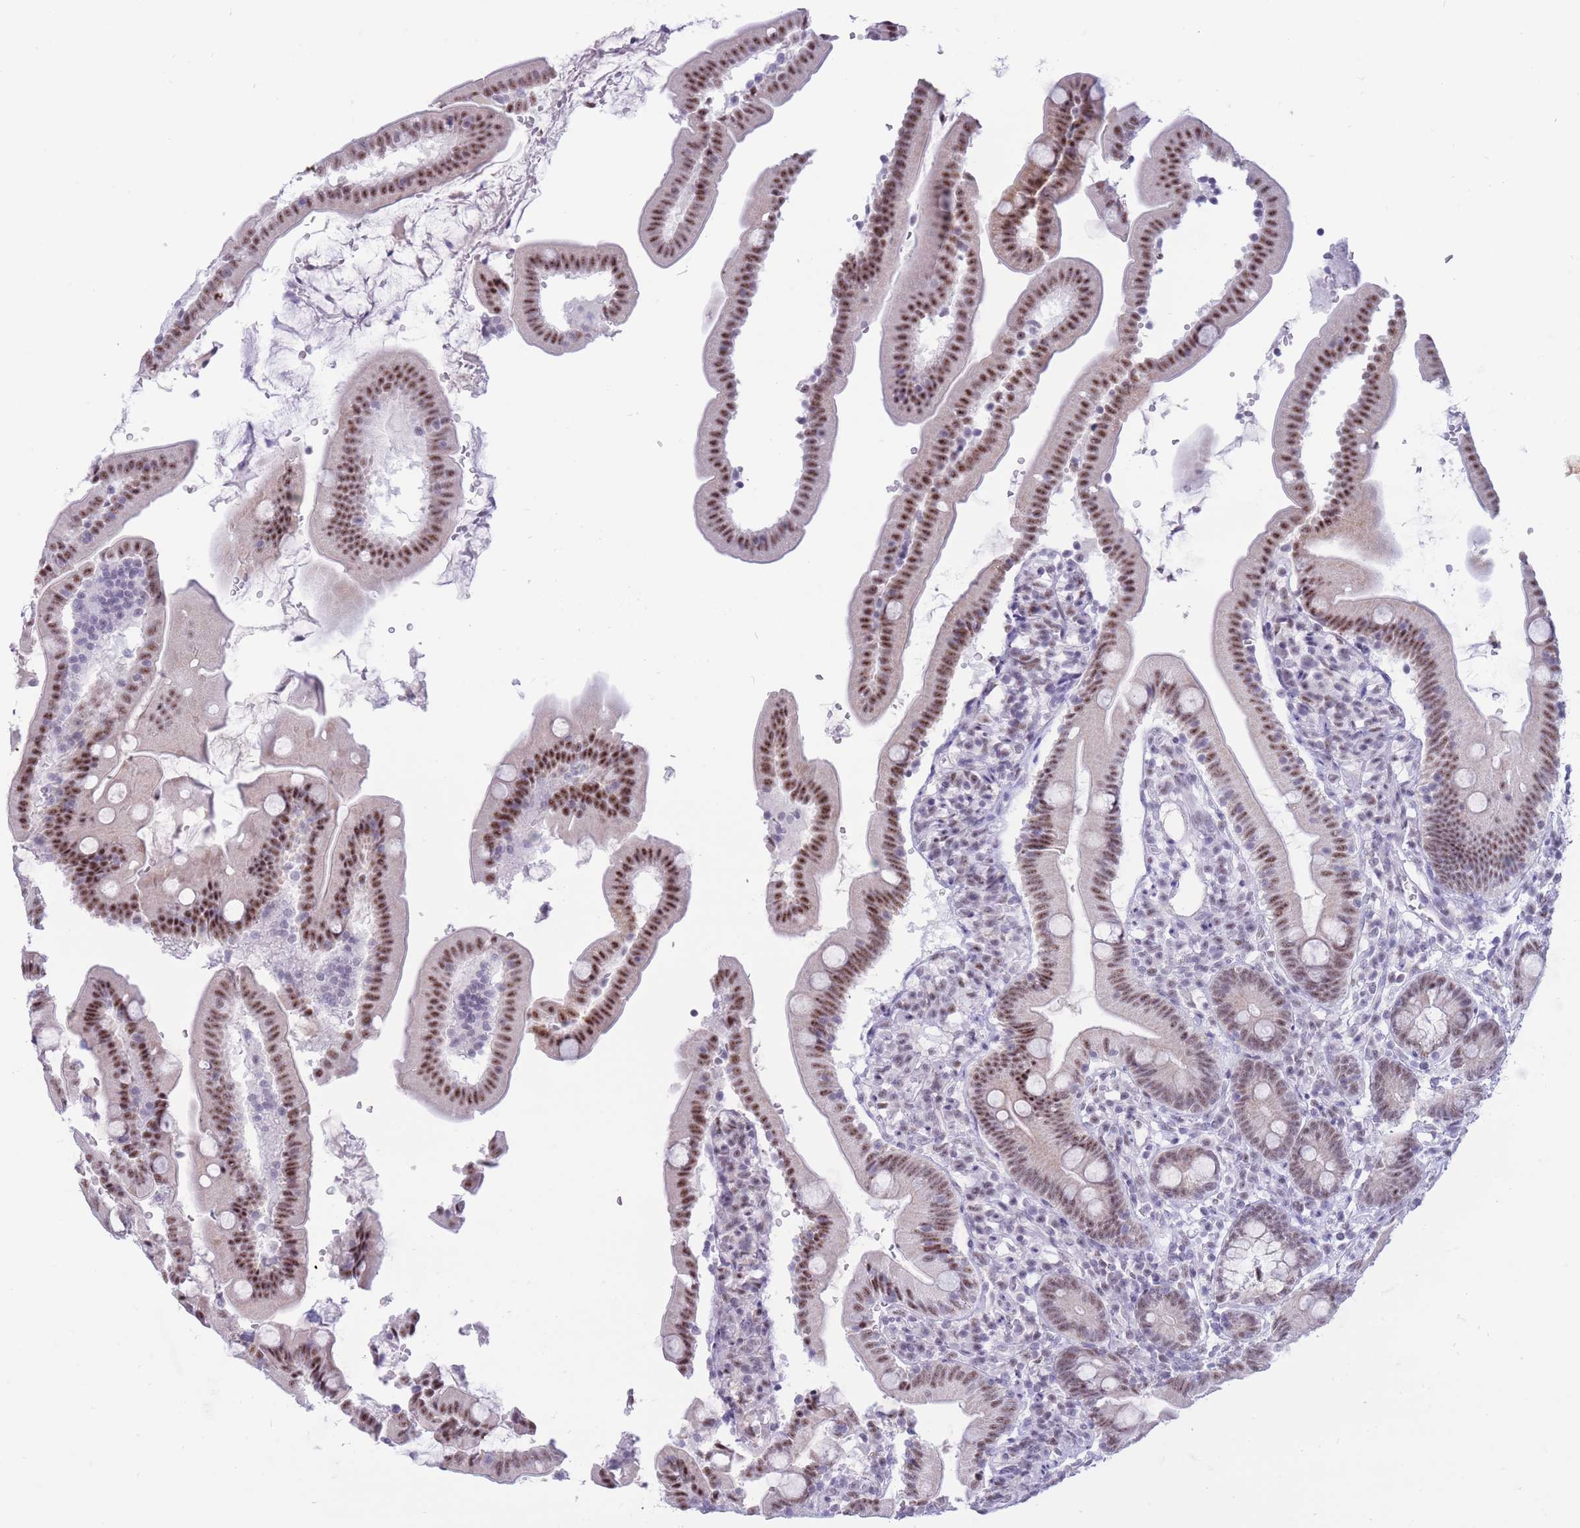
{"staining": {"intensity": "moderate", "quantity": ">75%", "location": "nuclear"}, "tissue": "duodenum", "cell_type": "Glandular cells", "image_type": "normal", "snomed": [{"axis": "morphology", "description": "Normal tissue, NOS"}, {"axis": "topography", "description": "Duodenum"}], "caption": "Protein expression by immunohistochemistry demonstrates moderate nuclear expression in about >75% of glandular cells in normal duodenum.", "gene": "CYP2B6", "patient": {"sex": "female", "age": 67}}